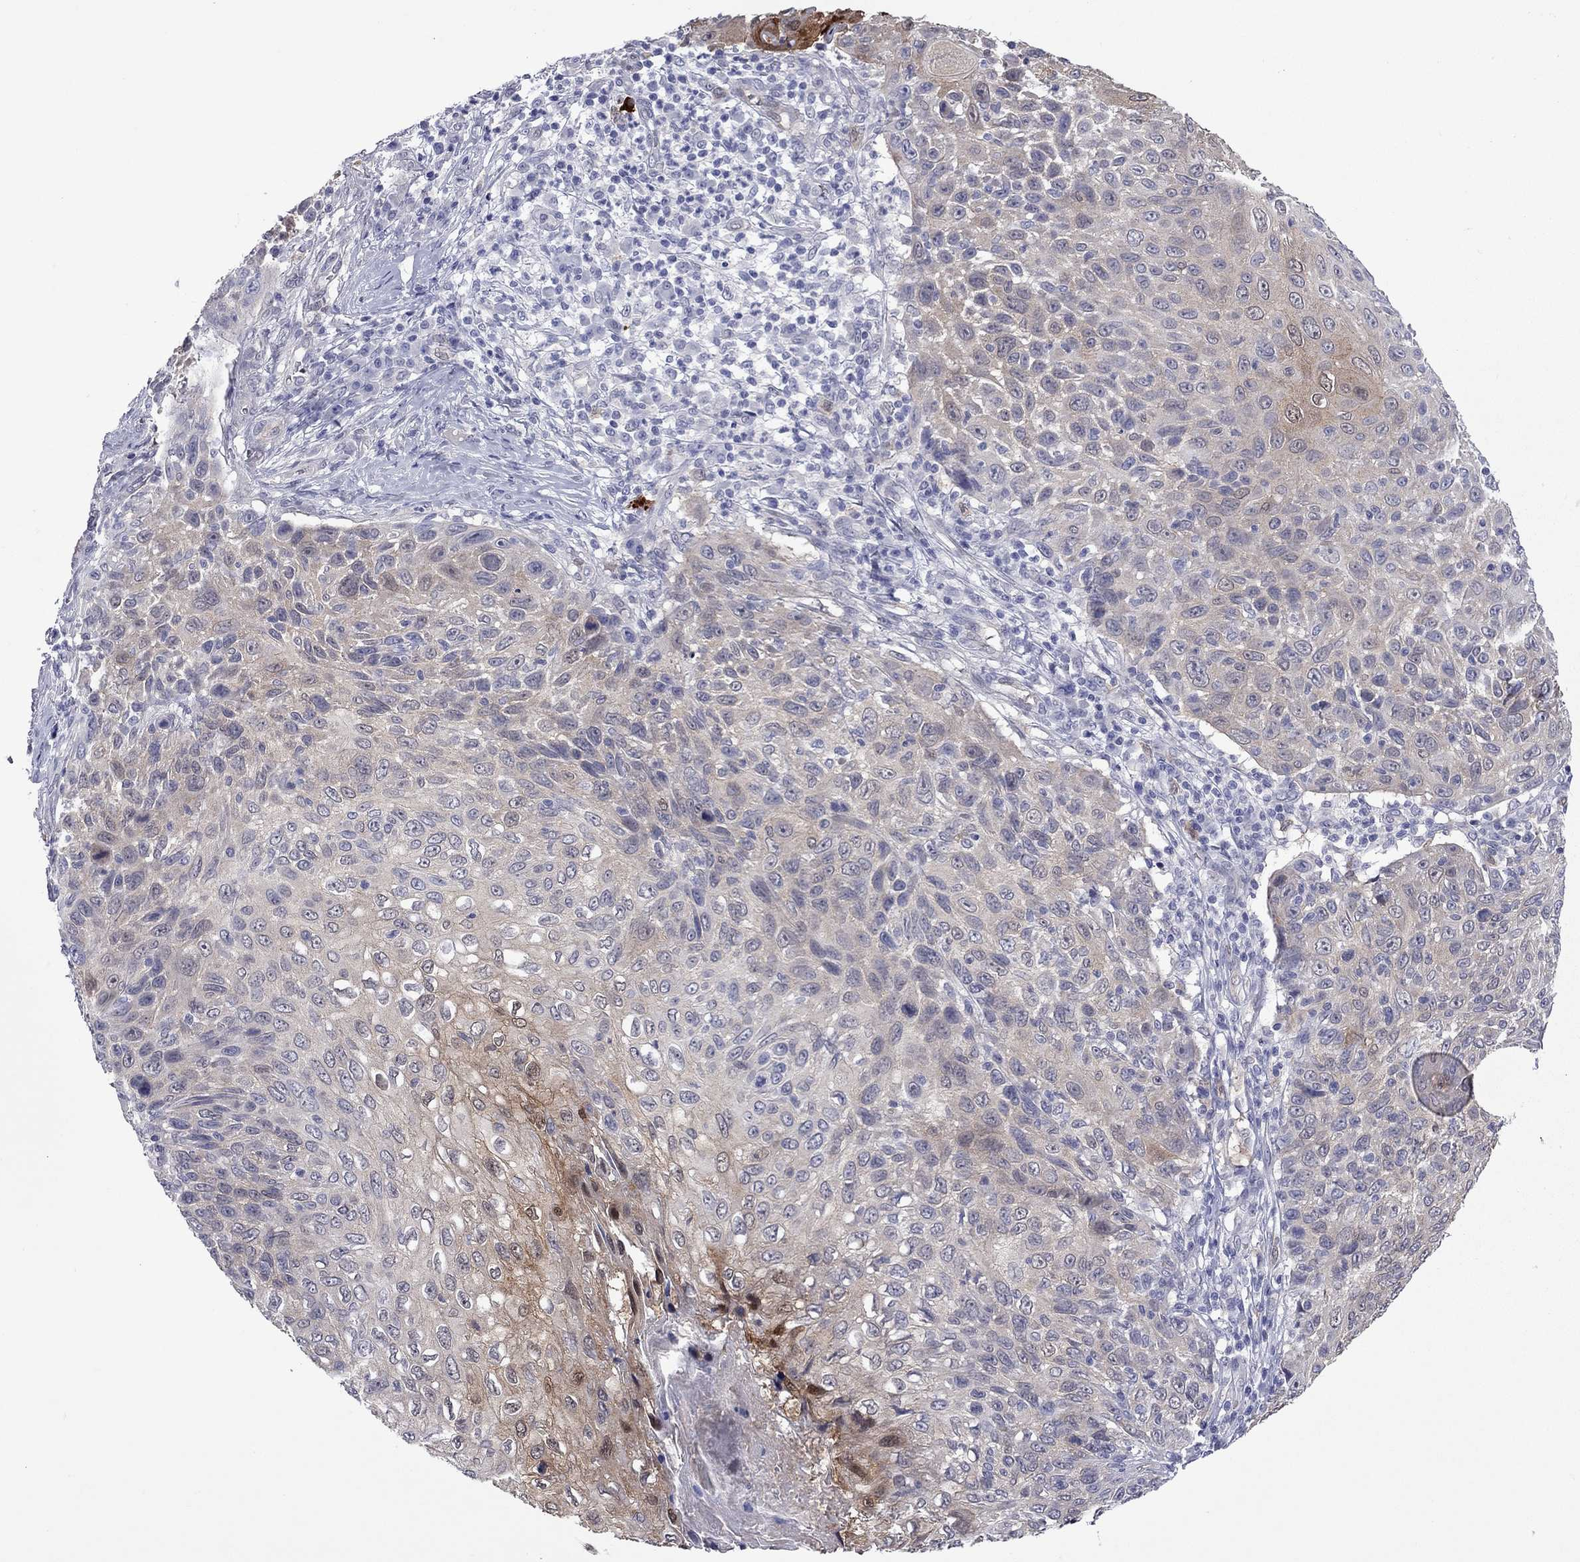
{"staining": {"intensity": "weak", "quantity": "<25%", "location": "cytoplasmic/membranous"}, "tissue": "skin cancer", "cell_type": "Tumor cells", "image_type": "cancer", "snomed": [{"axis": "morphology", "description": "Squamous cell carcinoma, NOS"}, {"axis": "topography", "description": "Skin"}], "caption": "High power microscopy photomicrograph of an immunohistochemistry (IHC) image of squamous cell carcinoma (skin), revealing no significant positivity in tumor cells.", "gene": "CTNNBIP1", "patient": {"sex": "male", "age": 92}}